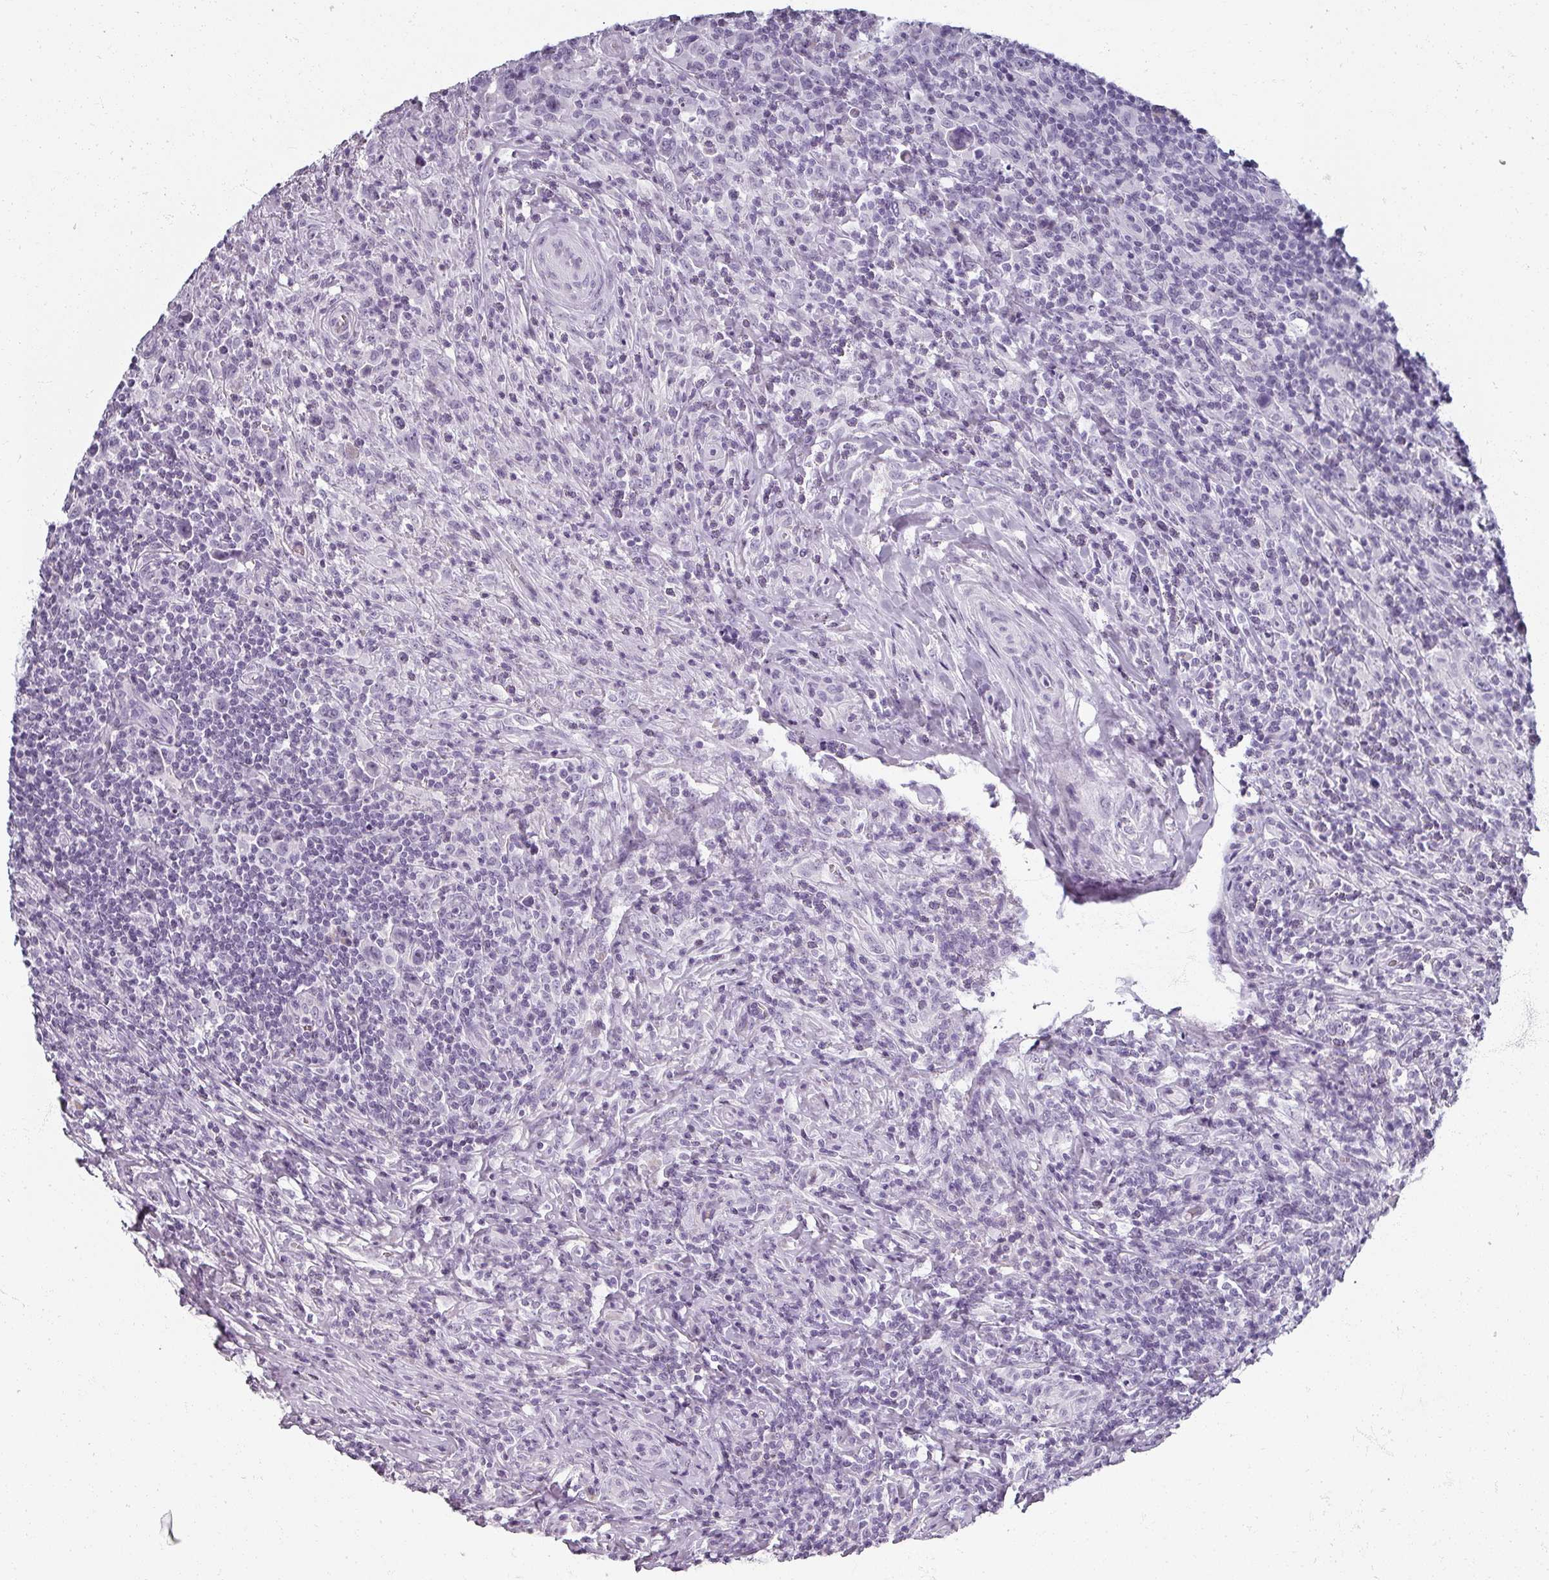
{"staining": {"intensity": "negative", "quantity": "none", "location": "none"}, "tissue": "lymphoma", "cell_type": "Tumor cells", "image_type": "cancer", "snomed": [{"axis": "morphology", "description": "Hodgkin's disease, NOS"}, {"axis": "topography", "description": "Lymph node"}], "caption": "IHC micrograph of lymphoma stained for a protein (brown), which exhibits no expression in tumor cells. The staining was performed using DAB (3,3'-diaminobenzidine) to visualize the protein expression in brown, while the nuclei were stained in blue with hematoxylin (Magnification: 20x).", "gene": "REG3G", "patient": {"sex": "female", "age": 18}}